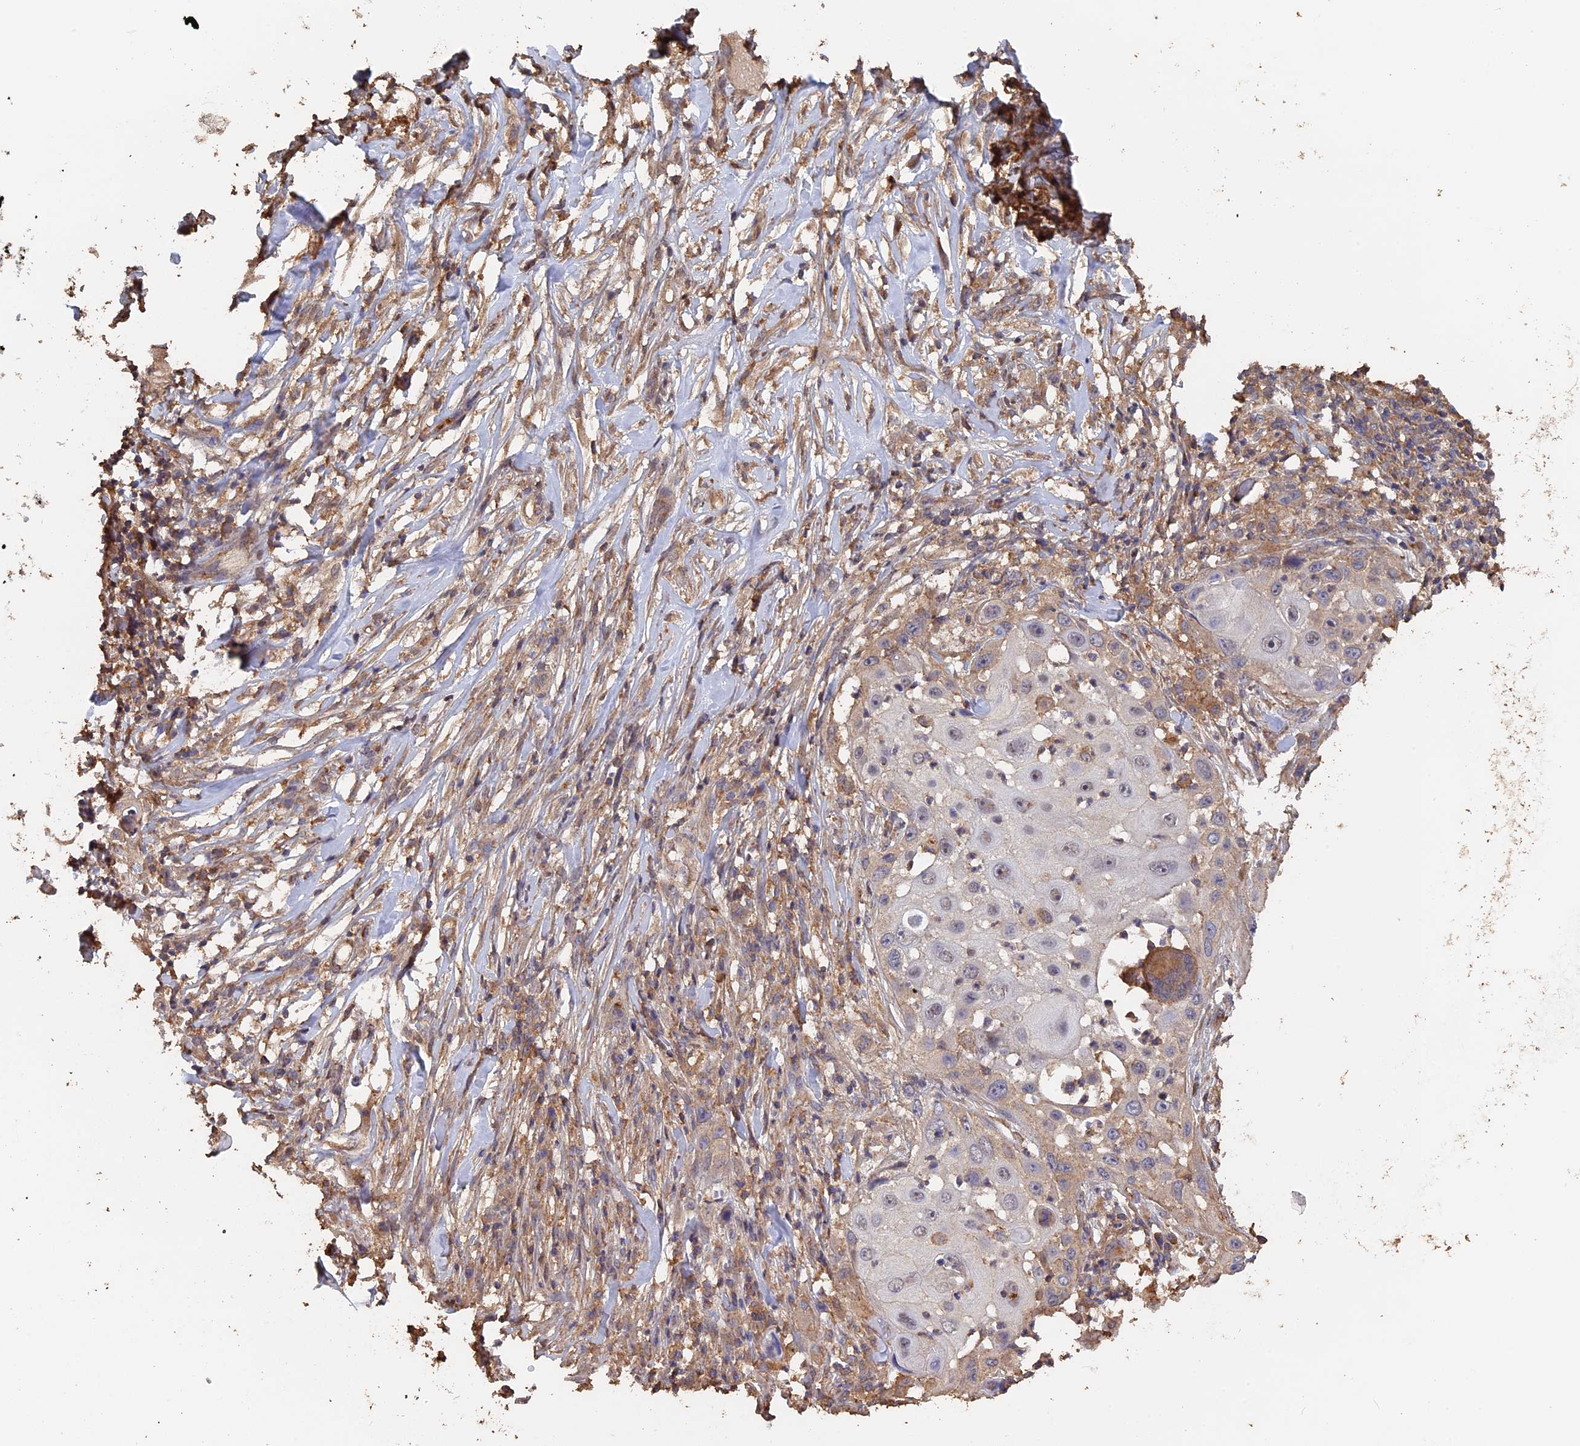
{"staining": {"intensity": "negative", "quantity": "none", "location": "none"}, "tissue": "skin cancer", "cell_type": "Tumor cells", "image_type": "cancer", "snomed": [{"axis": "morphology", "description": "Squamous cell carcinoma, NOS"}, {"axis": "topography", "description": "Skin"}], "caption": "Protein analysis of skin squamous cell carcinoma demonstrates no significant expression in tumor cells.", "gene": "PIGQ", "patient": {"sex": "female", "age": 44}}